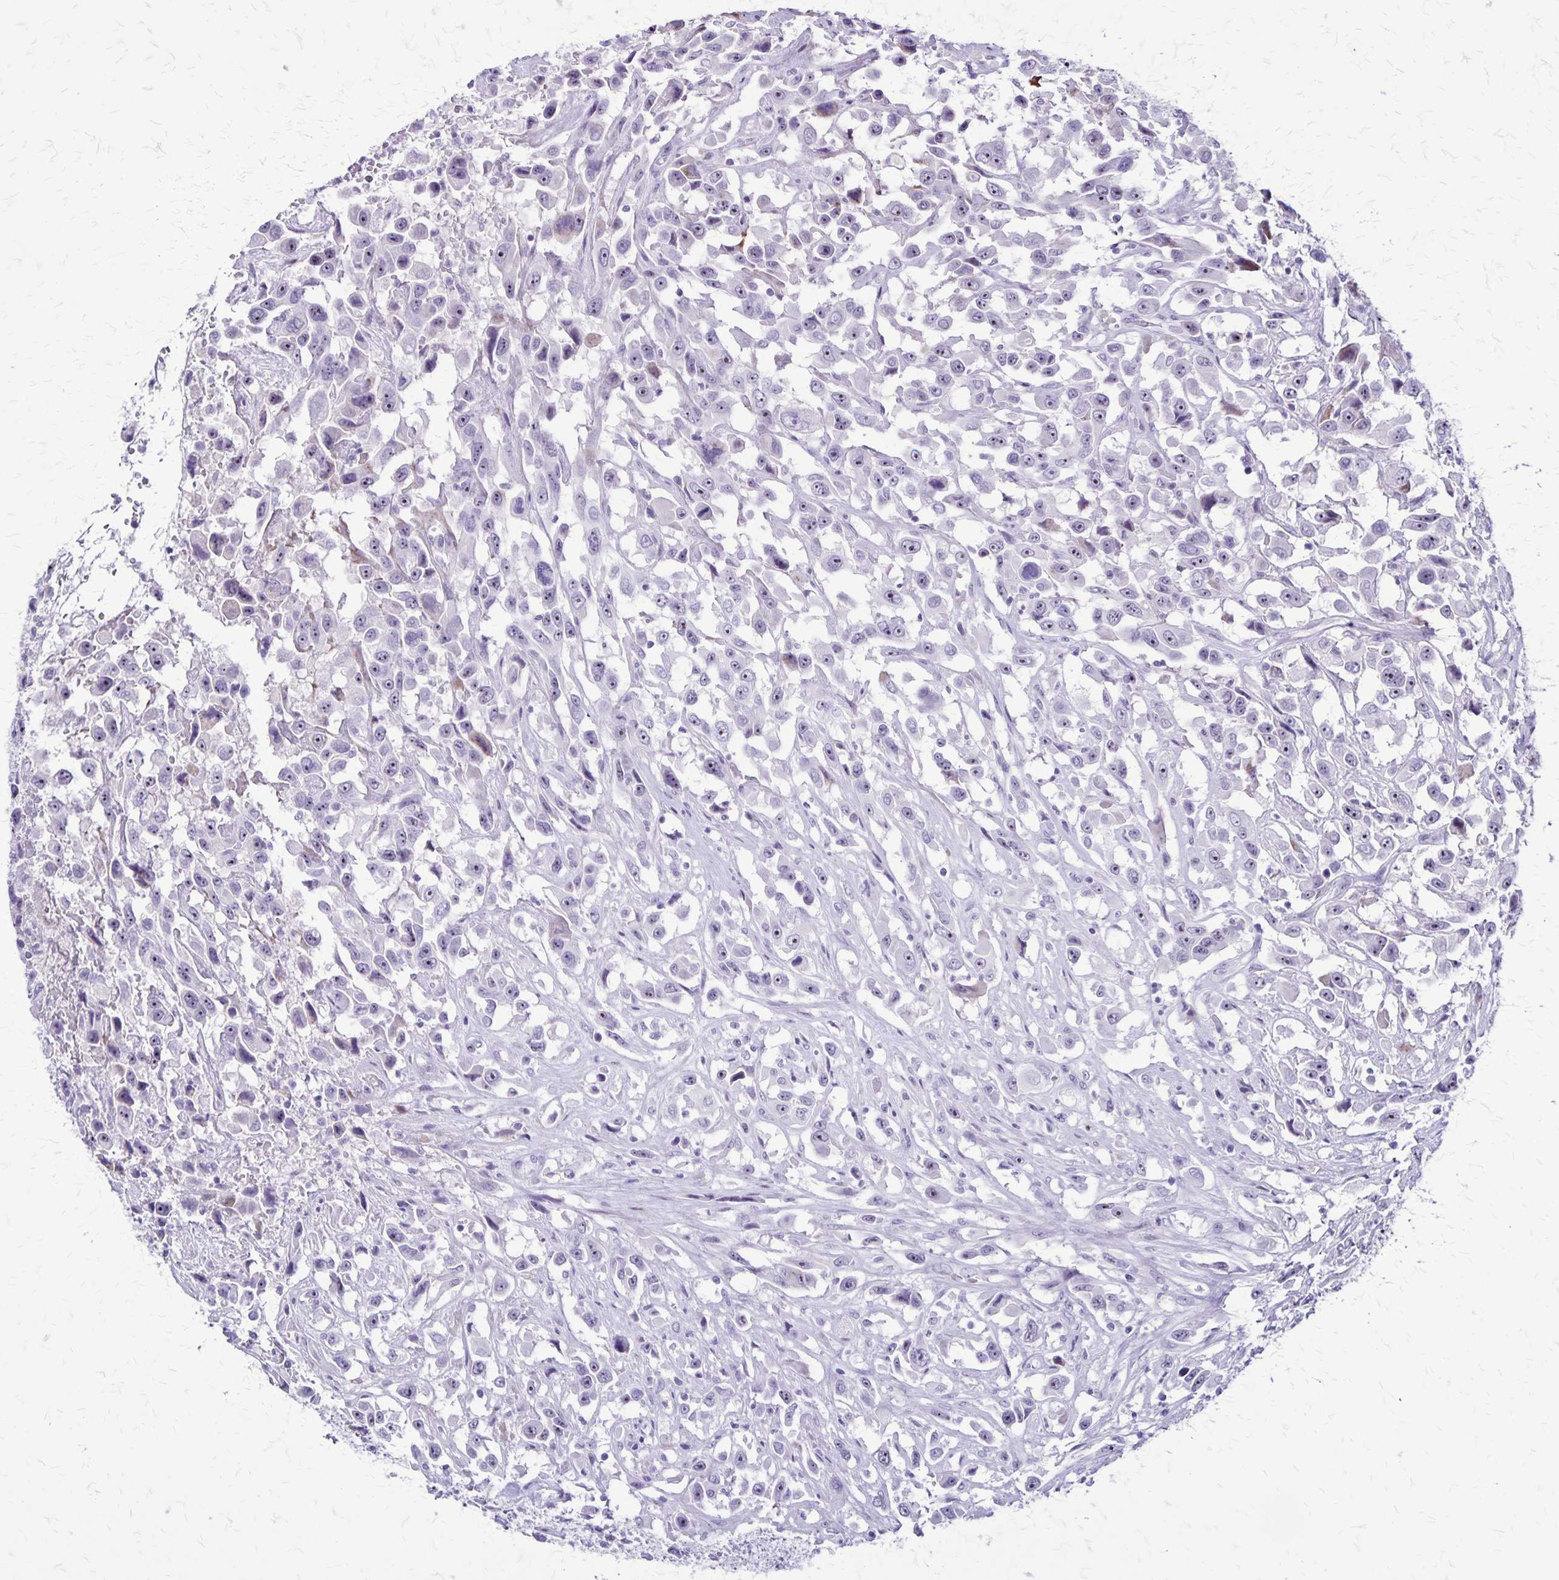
{"staining": {"intensity": "moderate", "quantity": "<25%", "location": "nuclear"}, "tissue": "urothelial cancer", "cell_type": "Tumor cells", "image_type": "cancer", "snomed": [{"axis": "morphology", "description": "Urothelial carcinoma, High grade"}, {"axis": "topography", "description": "Urinary bladder"}], "caption": "Immunohistochemistry micrograph of neoplastic tissue: human urothelial carcinoma (high-grade) stained using IHC shows low levels of moderate protein expression localized specifically in the nuclear of tumor cells, appearing as a nuclear brown color.", "gene": "OR51B5", "patient": {"sex": "male", "age": 53}}